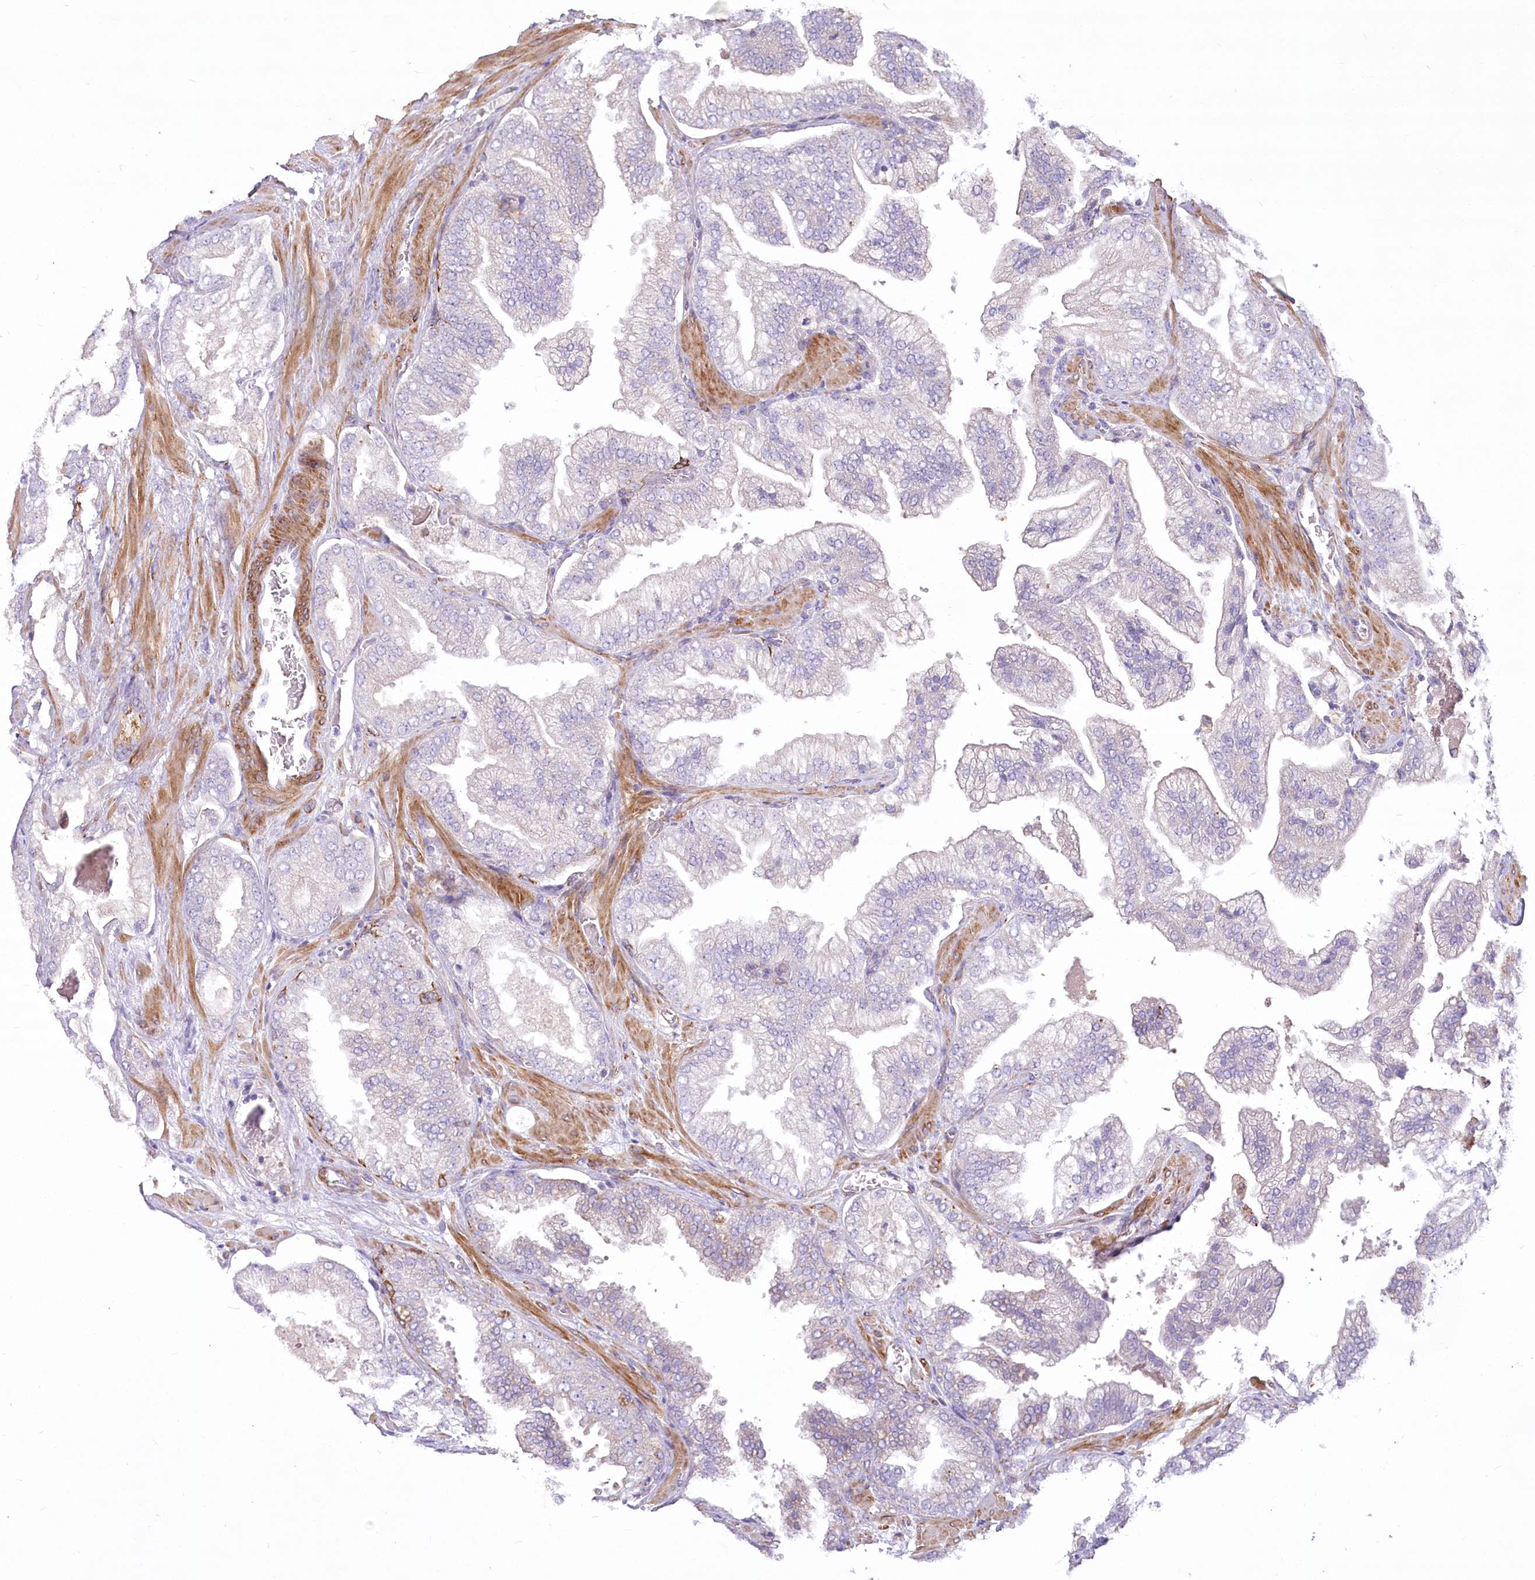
{"staining": {"intensity": "negative", "quantity": "none", "location": "none"}, "tissue": "prostate cancer", "cell_type": "Tumor cells", "image_type": "cancer", "snomed": [{"axis": "morphology", "description": "Adenocarcinoma, High grade"}, {"axis": "topography", "description": "Prostate"}], "caption": "Immunohistochemistry (IHC) of prostate cancer (high-grade adenocarcinoma) displays no expression in tumor cells.", "gene": "ANGPTL3", "patient": {"sex": "male", "age": 58}}